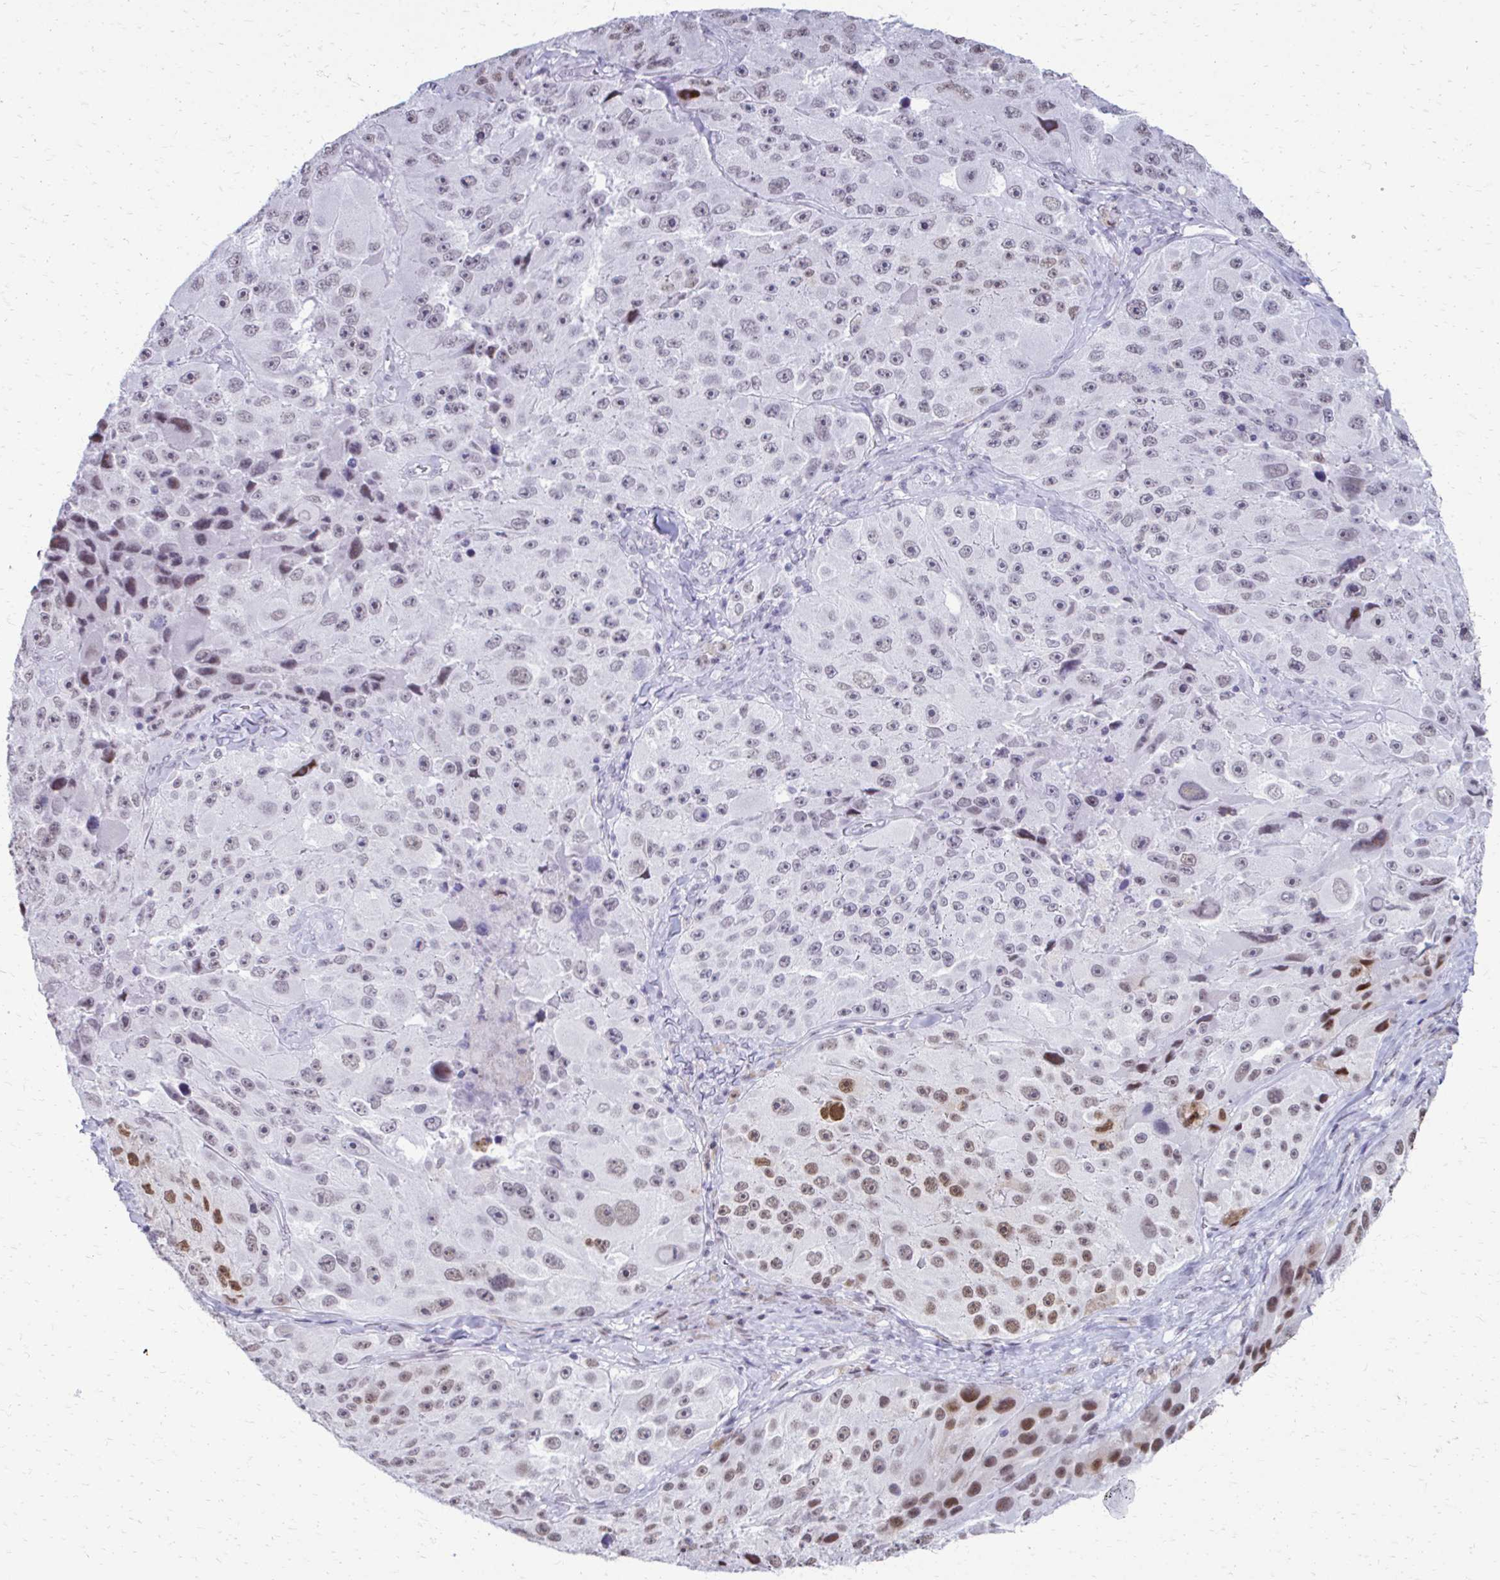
{"staining": {"intensity": "moderate", "quantity": "<25%", "location": "nuclear"}, "tissue": "melanoma", "cell_type": "Tumor cells", "image_type": "cancer", "snomed": [{"axis": "morphology", "description": "Malignant melanoma, Metastatic site"}, {"axis": "topography", "description": "Lymph node"}], "caption": "Immunohistochemistry of melanoma demonstrates low levels of moderate nuclear staining in about <25% of tumor cells.", "gene": "SS18", "patient": {"sex": "male", "age": 62}}